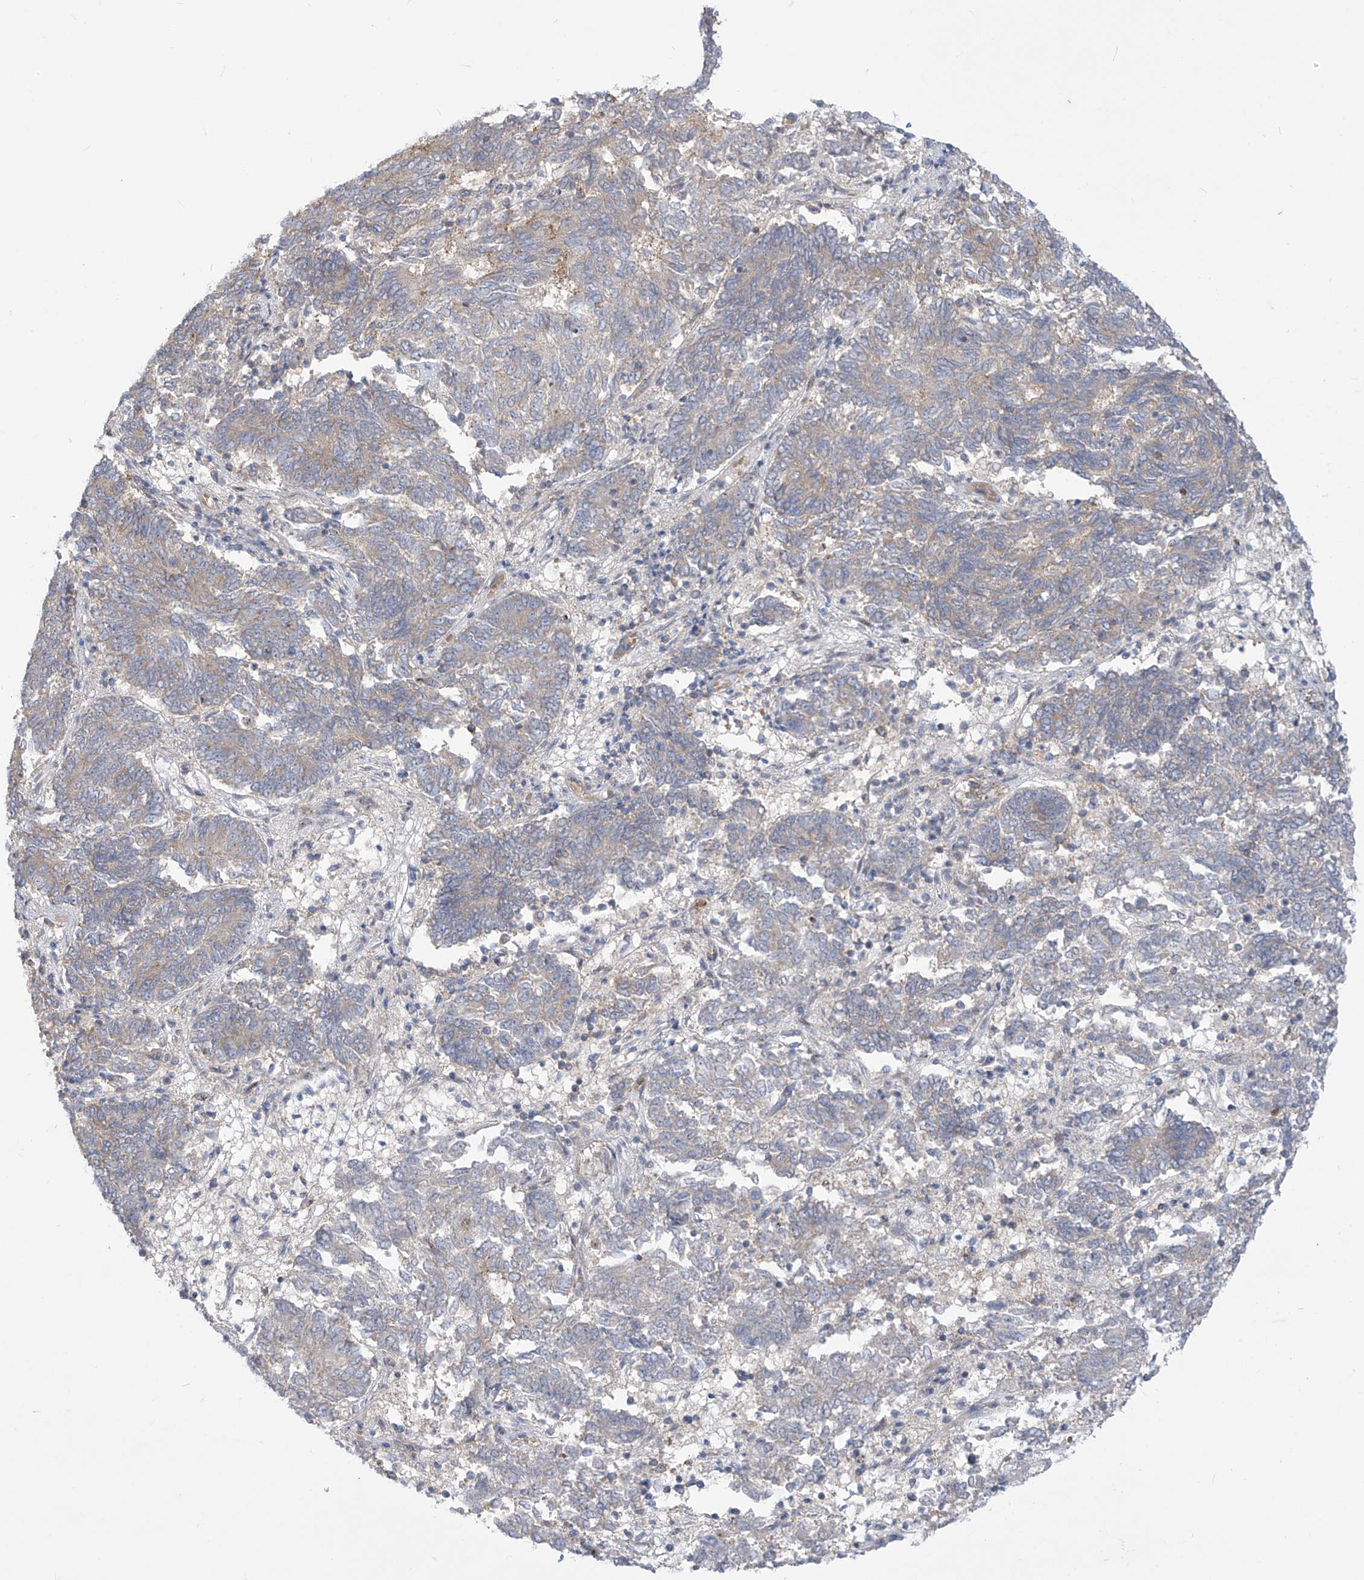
{"staining": {"intensity": "negative", "quantity": "none", "location": "none"}, "tissue": "endometrial cancer", "cell_type": "Tumor cells", "image_type": "cancer", "snomed": [{"axis": "morphology", "description": "Adenocarcinoma, NOS"}, {"axis": "topography", "description": "Endometrium"}], "caption": "An image of adenocarcinoma (endometrial) stained for a protein shows no brown staining in tumor cells.", "gene": "ADAT2", "patient": {"sex": "female", "age": 80}}